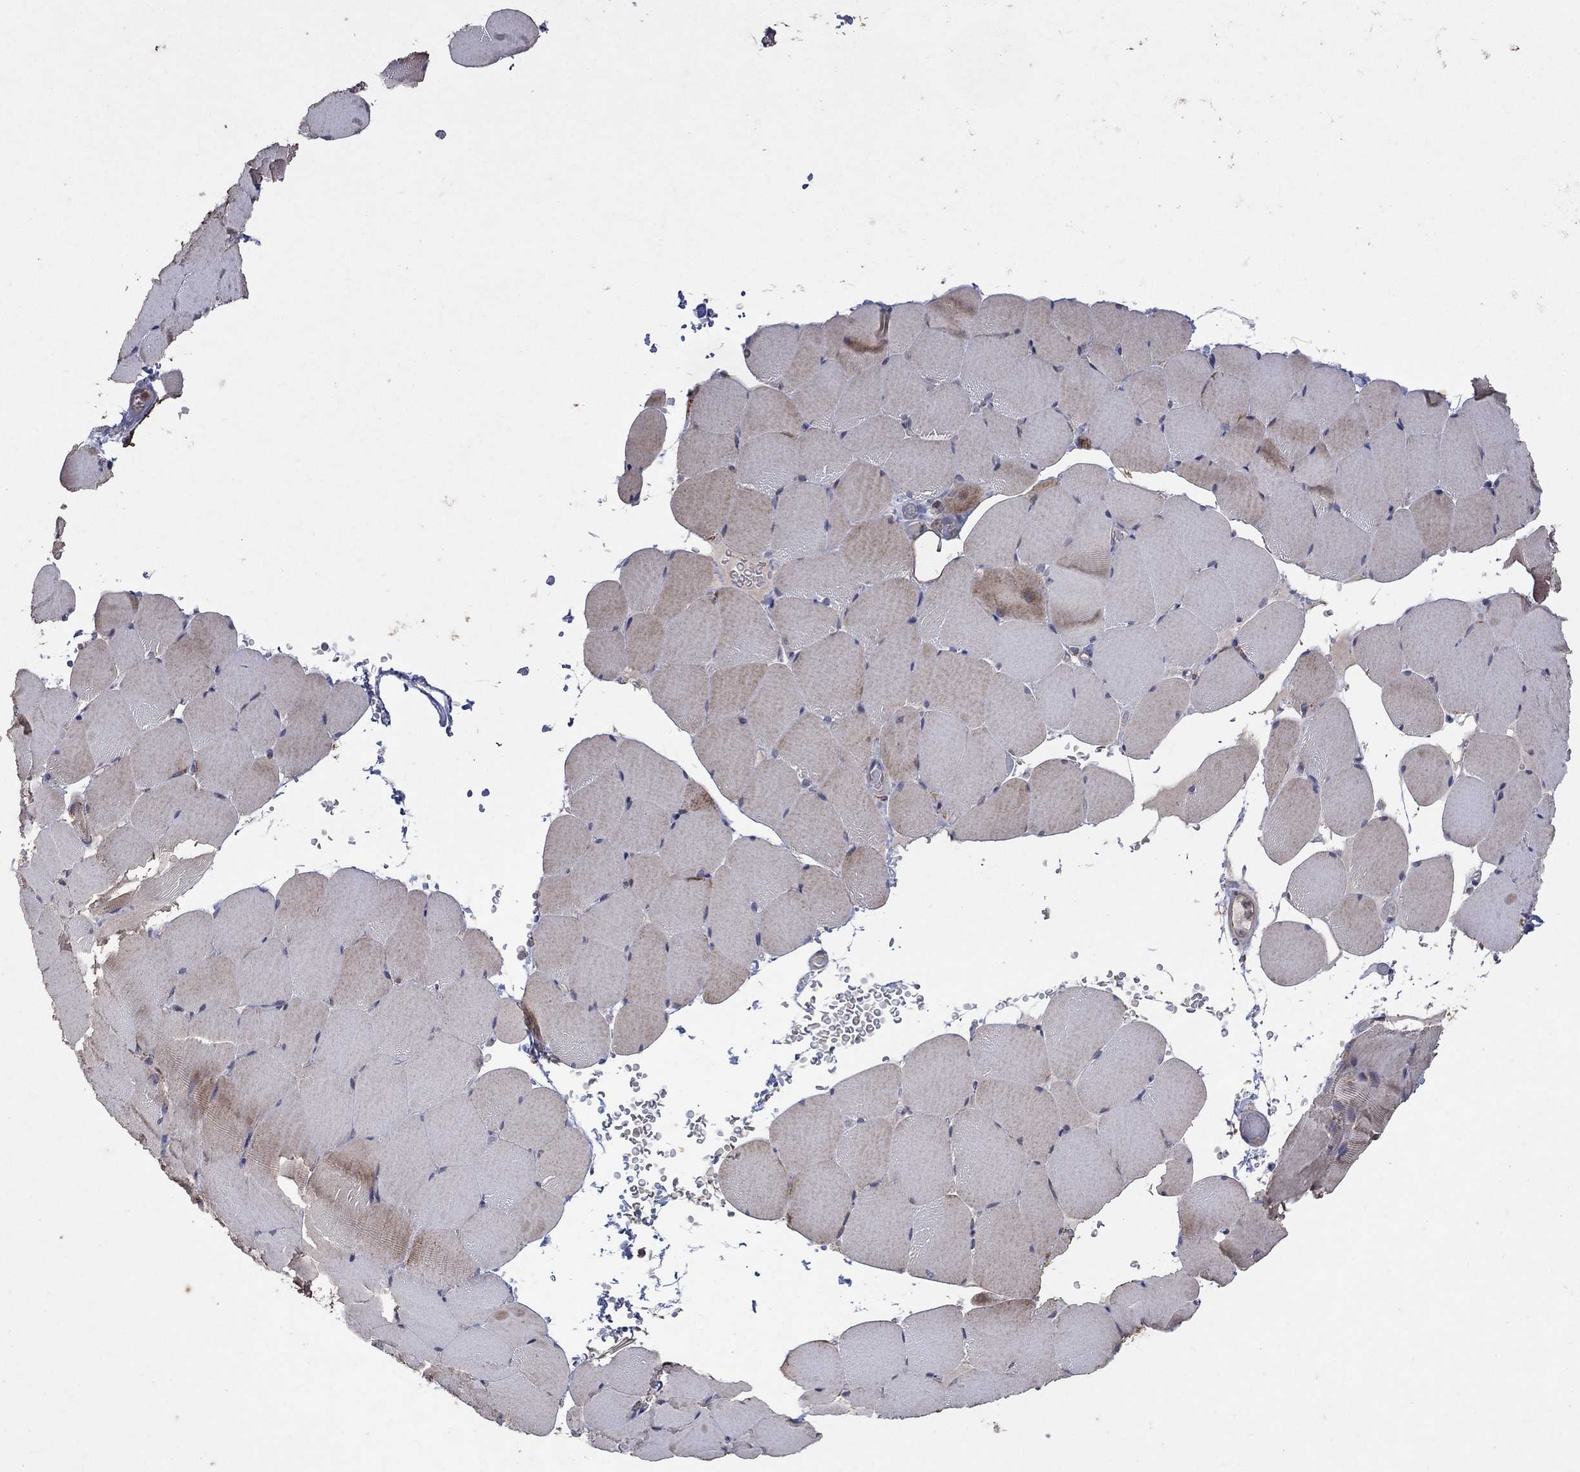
{"staining": {"intensity": "weak", "quantity": "25%-75%", "location": "cytoplasmic/membranous"}, "tissue": "skeletal muscle", "cell_type": "Myocytes", "image_type": "normal", "snomed": [{"axis": "morphology", "description": "Normal tissue, NOS"}, {"axis": "topography", "description": "Skeletal muscle"}], "caption": "Protein expression analysis of unremarkable skeletal muscle exhibits weak cytoplasmic/membranous staining in about 25%-75% of myocytes. (brown staining indicates protein expression, while blue staining denotes nuclei).", "gene": "DPH1", "patient": {"sex": "female", "age": 37}}